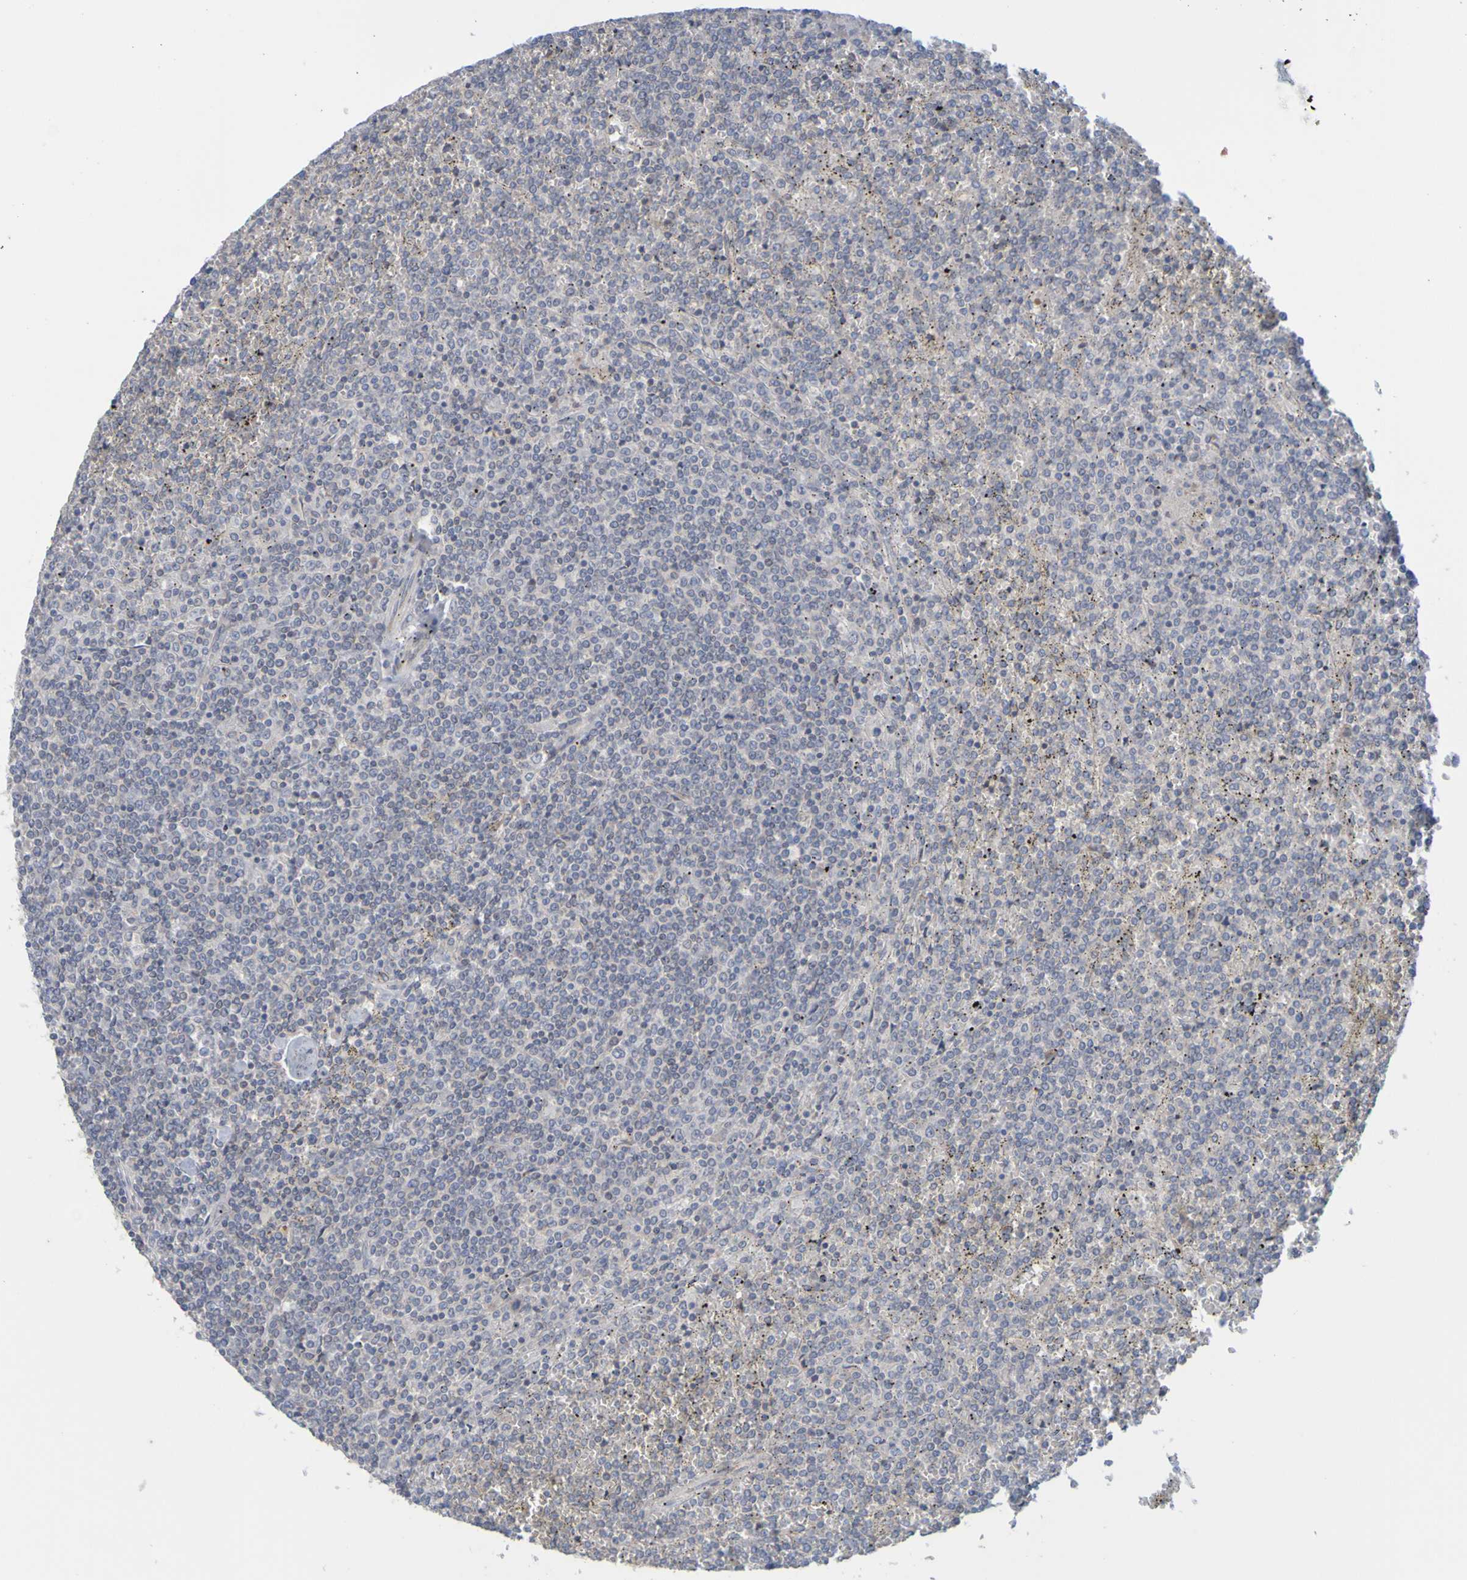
{"staining": {"intensity": "negative", "quantity": "none", "location": "none"}, "tissue": "lymphoma", "cell_type": "Tumor cells", "image_type": "cancer", "snomed": [{"axis": "morphology", "description": "Malignant lymphoma, non-Hodgkin's type, Low grade"}, {"axis": "topography", "description": "Spleen"}], "caption": "Protein analysis of malignant lymphoma, non-Hodgkin's type (low-grade) shows no significant positivity in tumor cells.", "gene": "MOGS", "patient": {"sex": "female", "age": 19}}